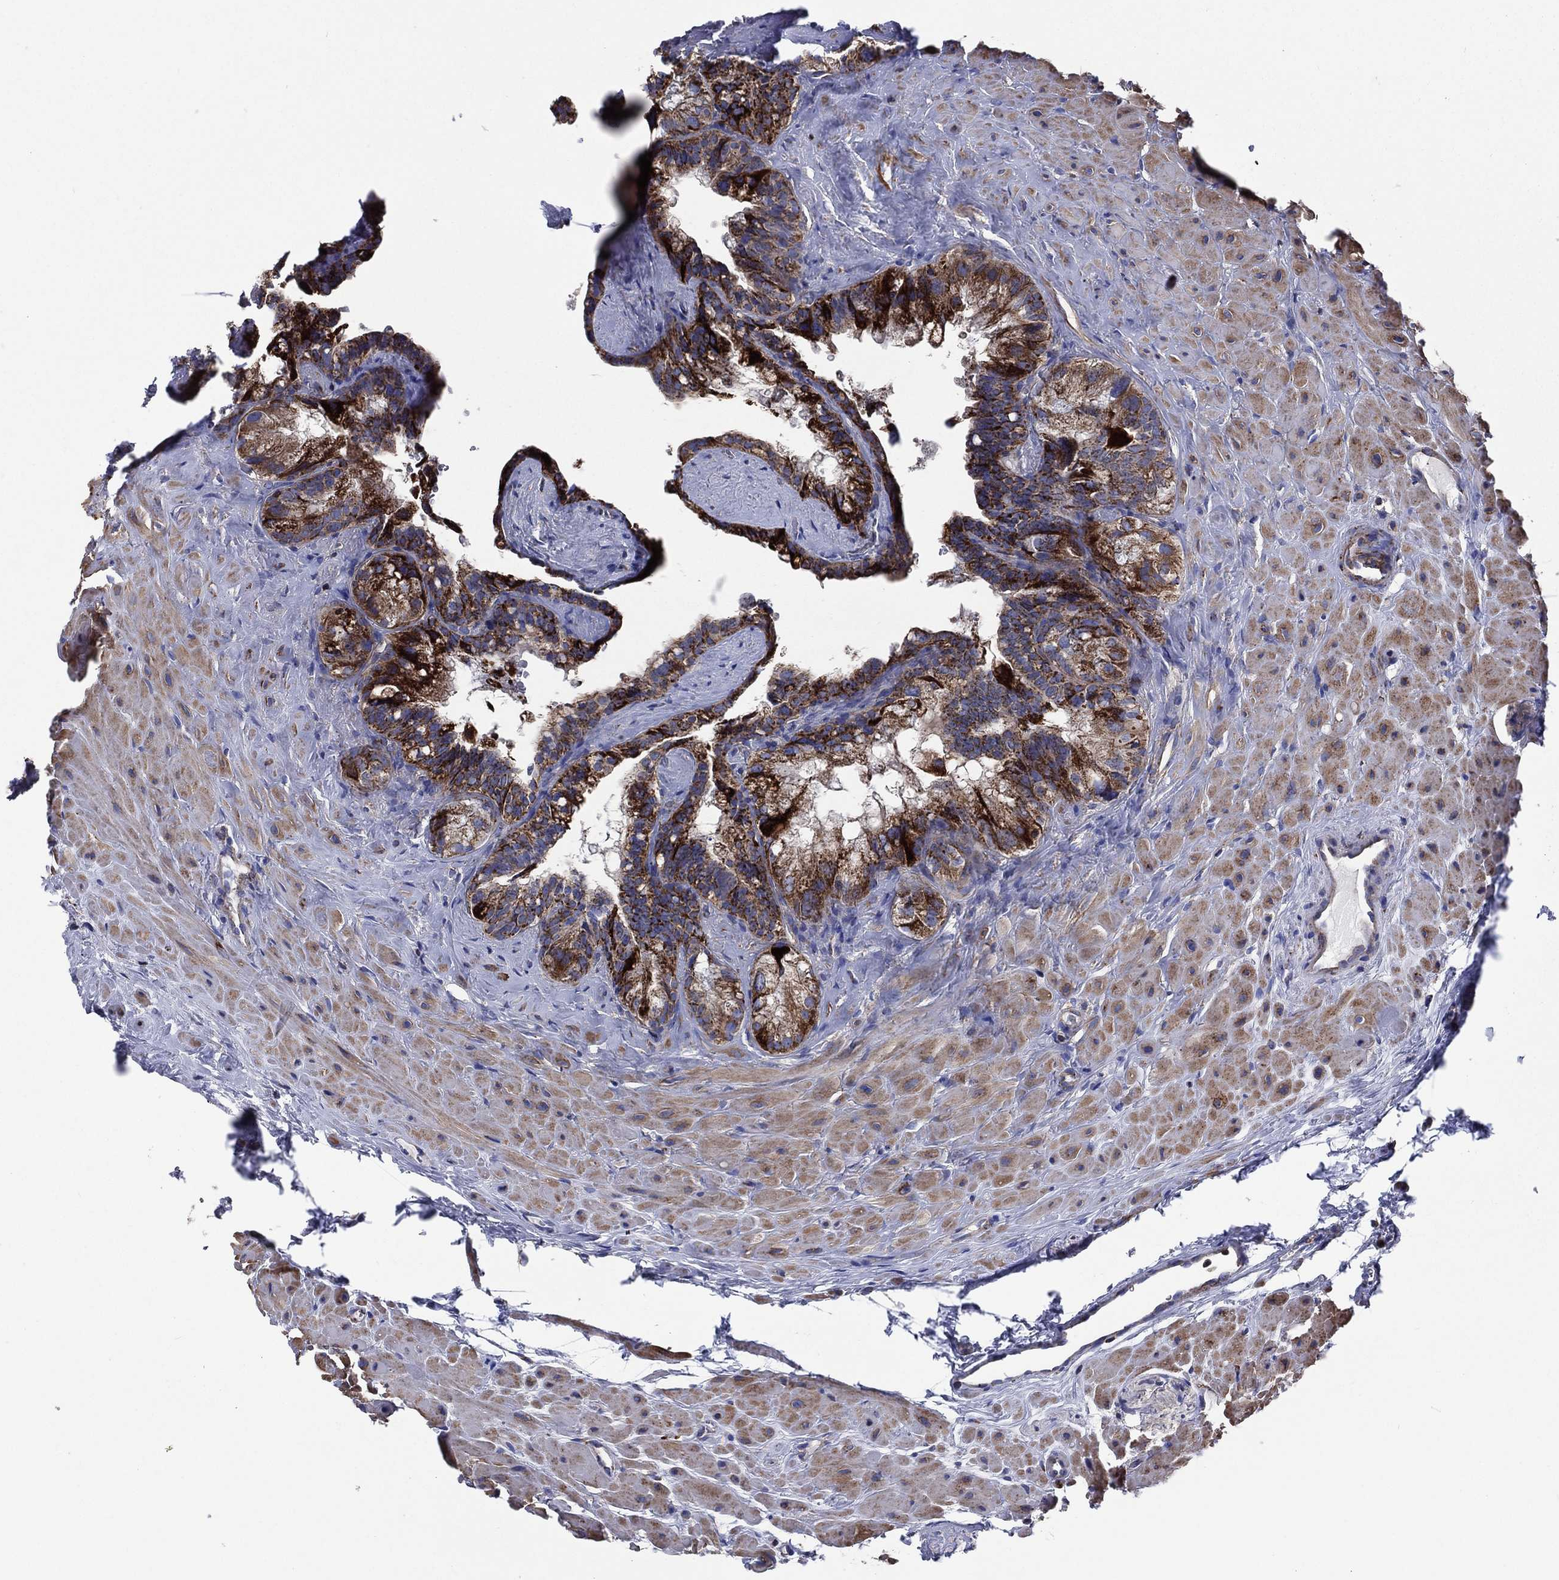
{"staining": {"intensity": "strong", "quantity": ">75%", "location": "cytoplasmic/membranous"}, "tissue": "seminal vesicle", "cell_type": "Glandular cells", "image_type": "normal", "snomed": [{"axis": "morphology", "description": "Normal tissue, NOS"}, {"axis": "topography", "description": "Seminal veicle"}], "caption": "Protein expression by immunohistochemistry (IHC) displays strong cytoplasmic/membranous expression in approximately >75% of glandular cells in normal seminal vesicle. The staining is performed using DAB brown chromogen to label protein expression. The nuclei are counter-stained blue using hematoxylin.", "gene": "ANKRD37", "patient": {"sex": "male", "age": 72}}